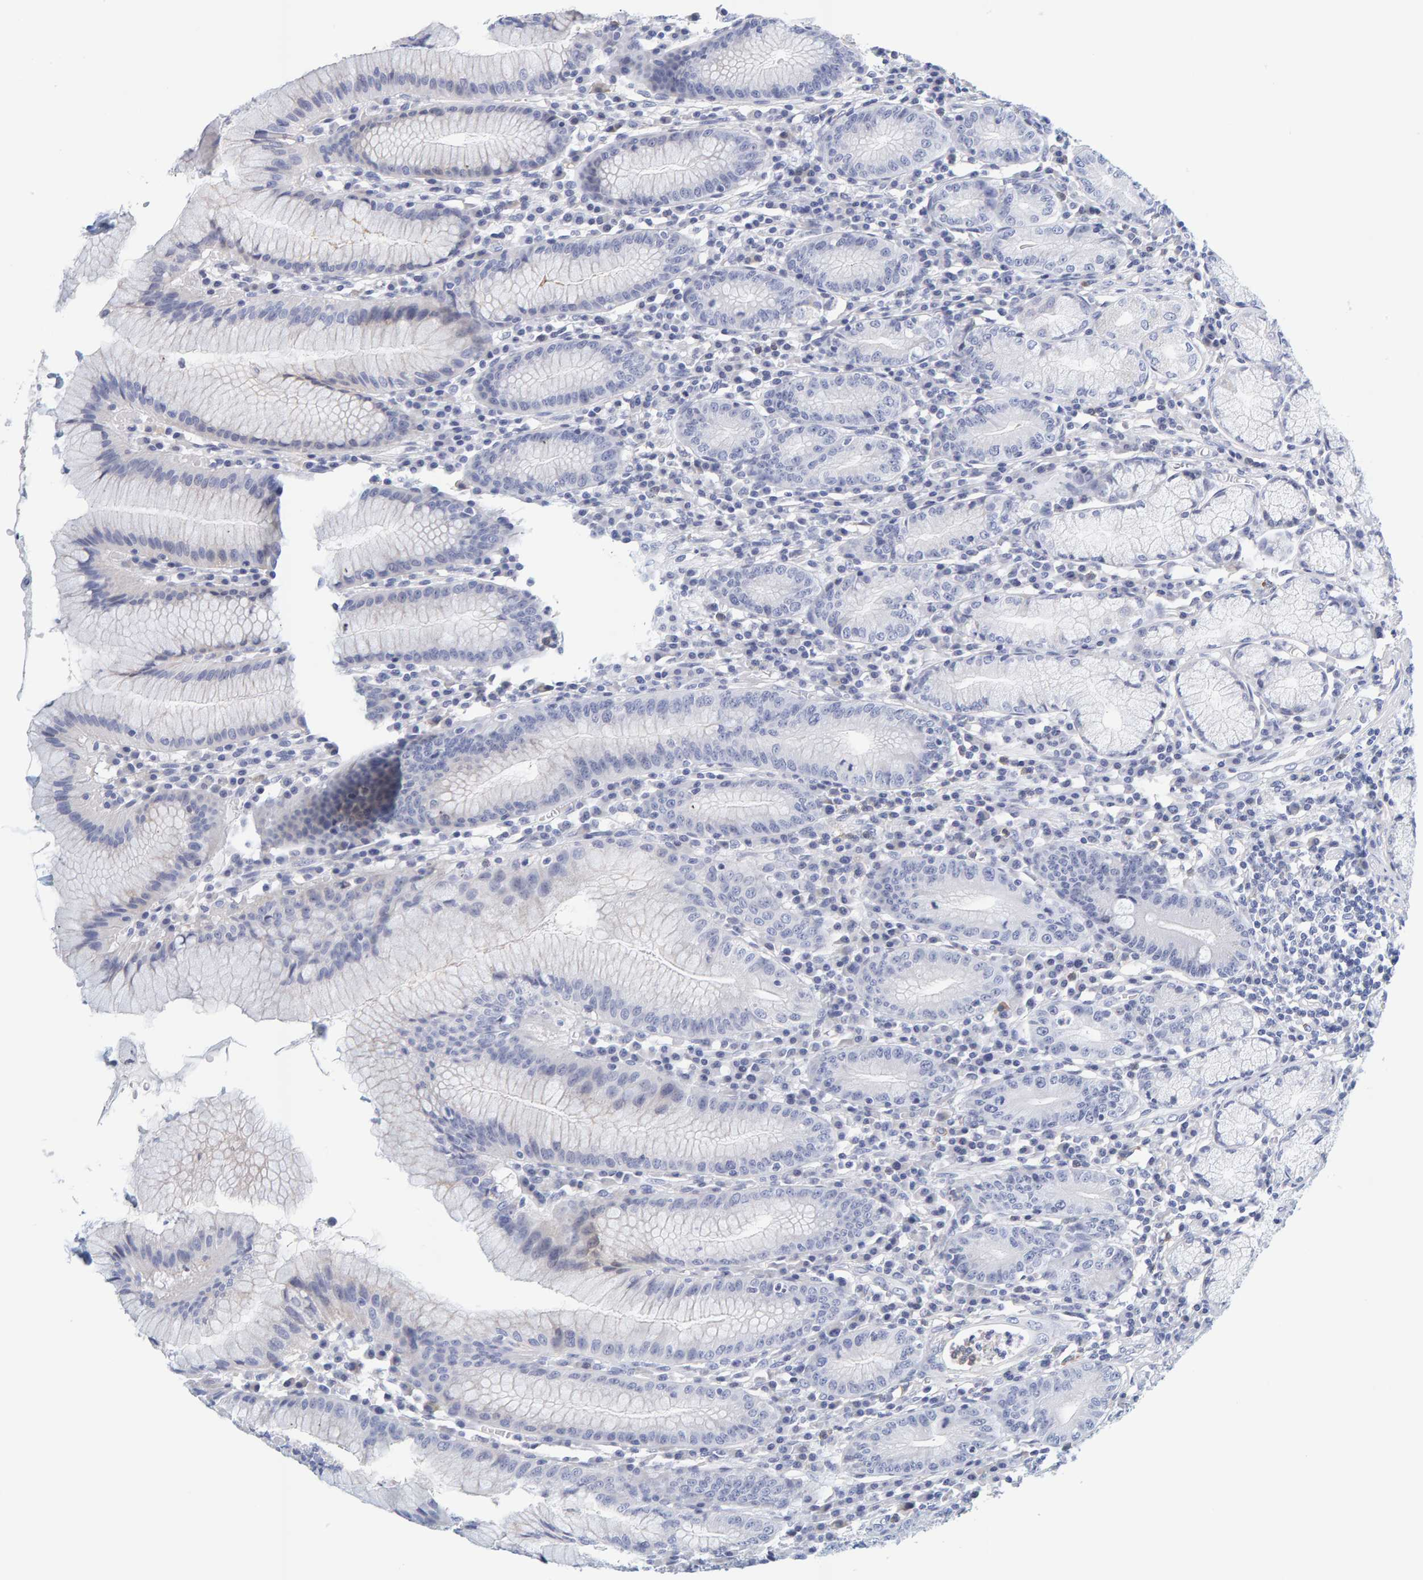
{"staining": {"intensity": "negative", "quantity": "none", "location": "none"}, "tissue": "stomach", "cell_type": "Glandular cells", "image_type": "normal", "snomed": [{"axis": "morphology", "description": "Normal tissue, NOS"}, {"axis": "topography", "description": "Stomach"}], "caption": "High power microscopy micrograph of an immunohistochemistry photomicrograph of unremarkable stomach, revealing no significant expression in glandular cells.", "gene": "MOG", "patient": {"sex": "male", "age": 55}}